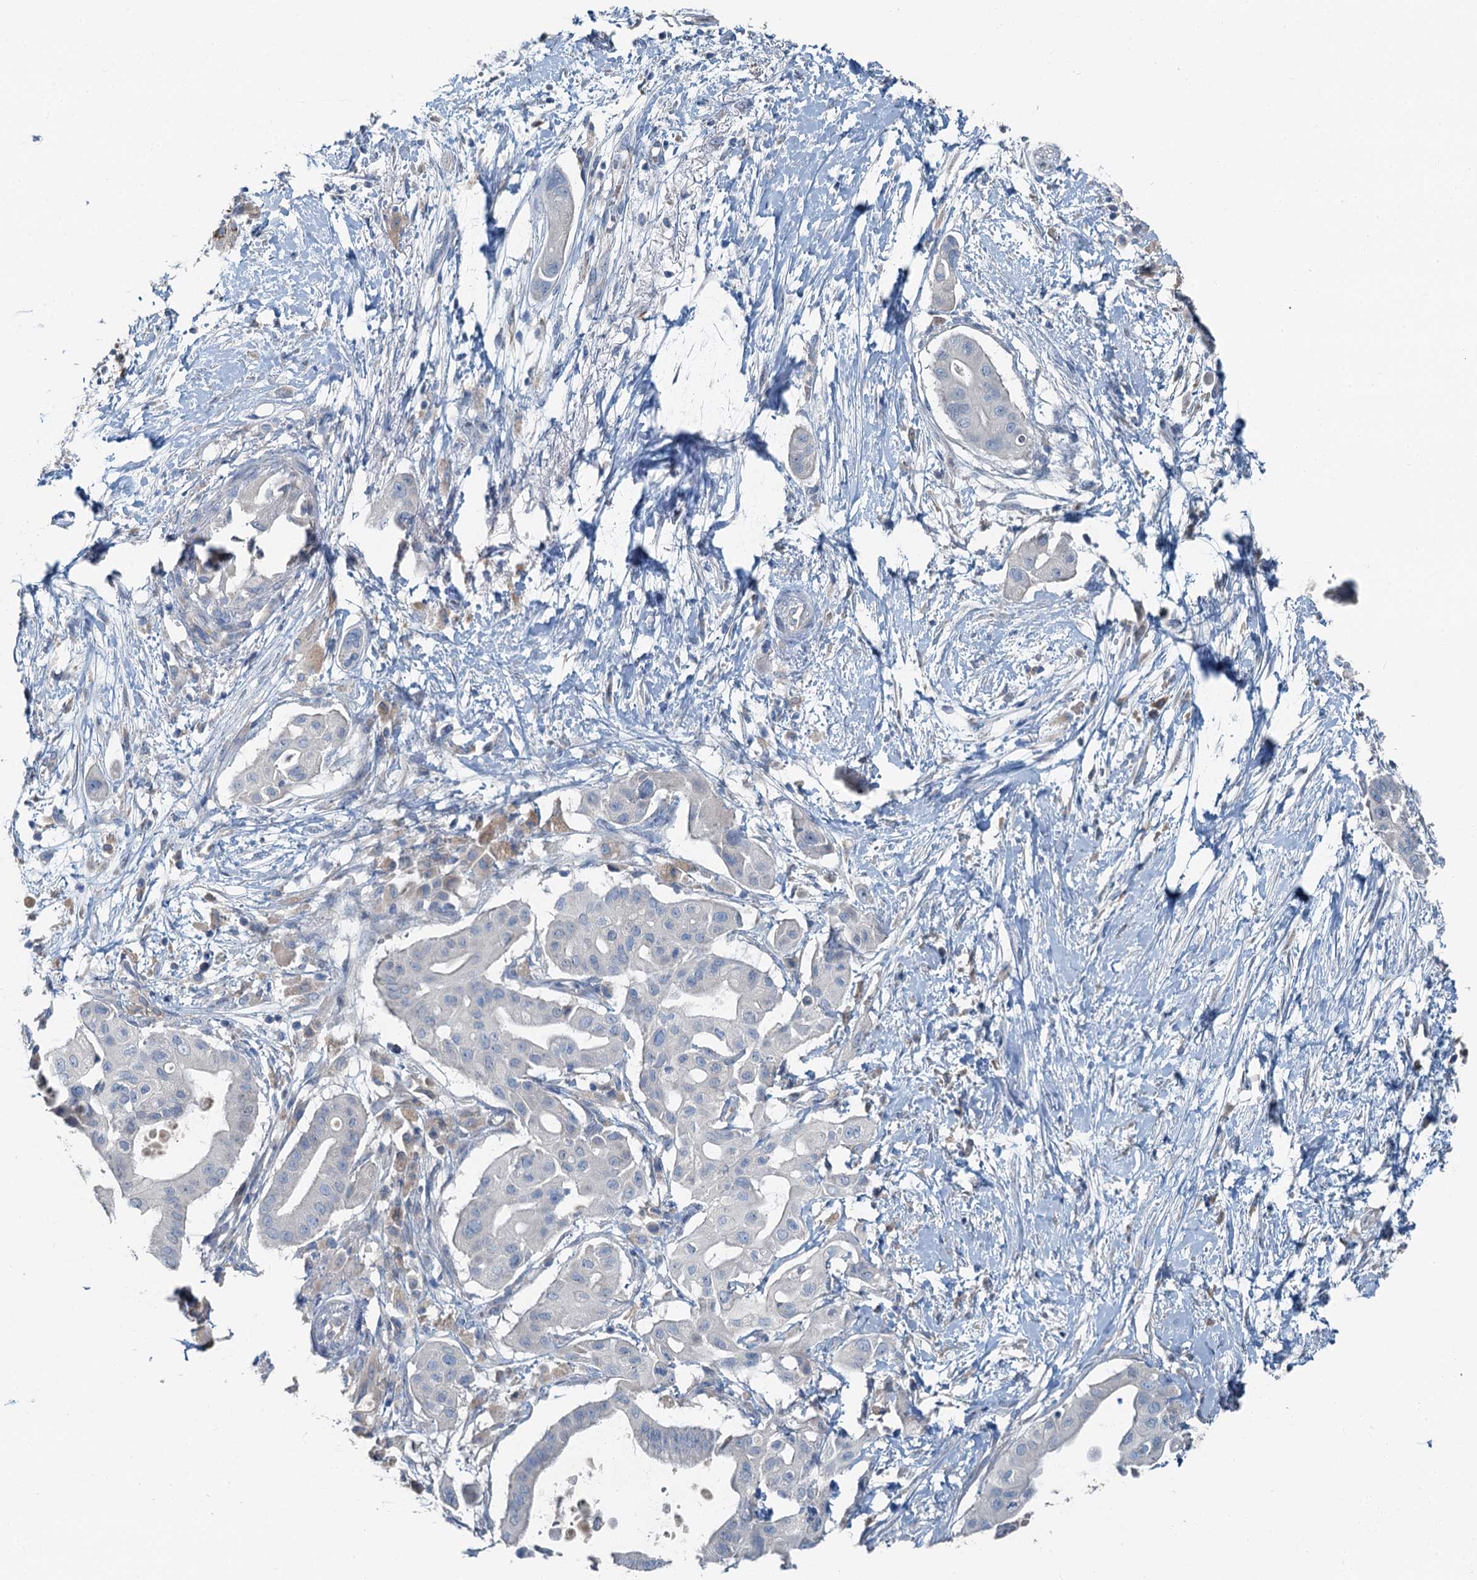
{"staining": {"intensity": "negative", "quantity": "none", "location": "none"}, "tissue": "pancreatic cancer", "cell_type": "Tumor cells", "image_type": "cancer", "snomed": [{"axis": "morphology", "description": "Adenocarcinoma, NOS"}, {"axis": "topography", "description": "Pancreas"}], "caption": "Immunohistochemical staining of human pancreatic adenocarcinoma exhibits no significant positivity in tumor cells.", "gene": "C6orf120", "patient": {"sex": "male", "age": 68}}